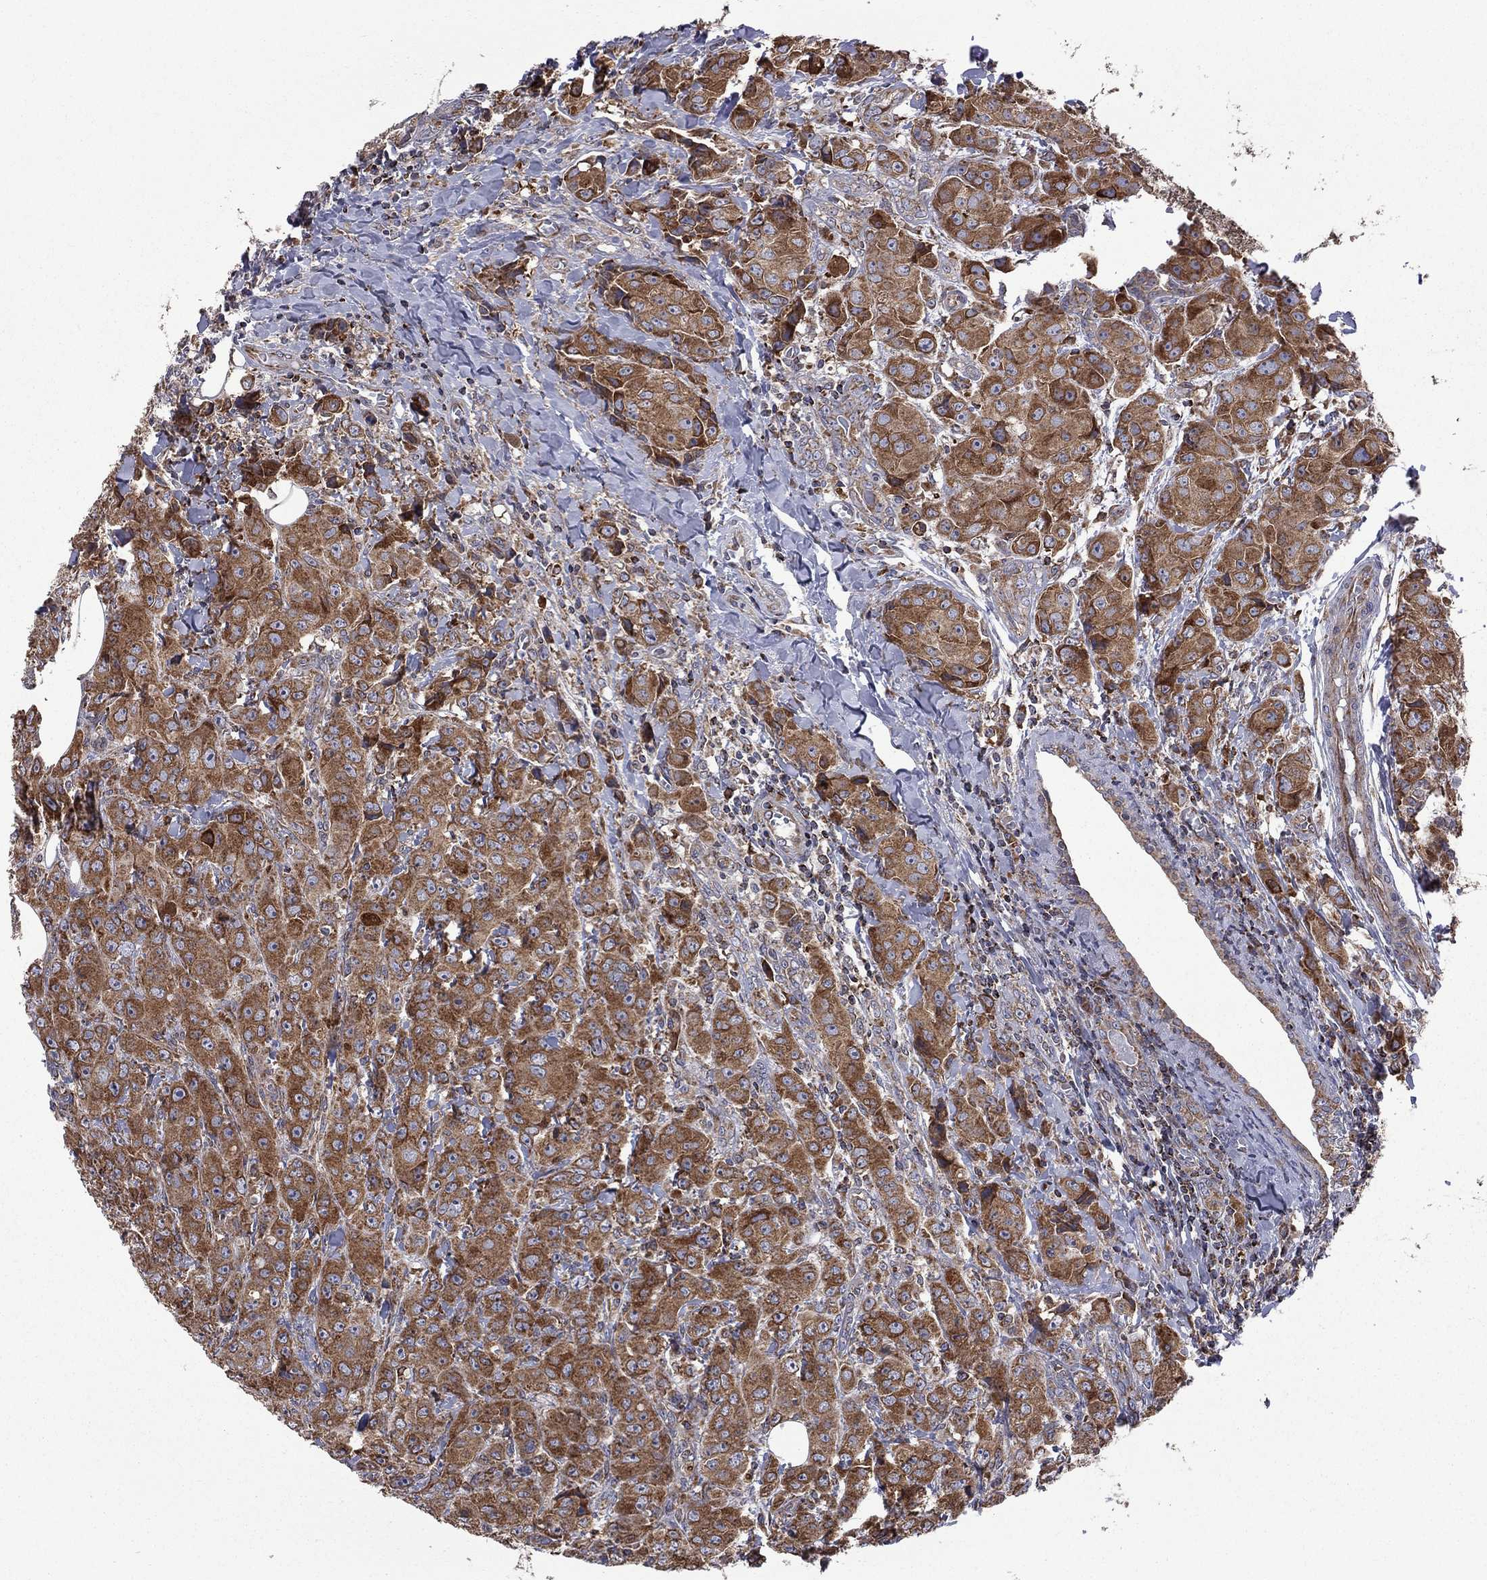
{"staining": {"intensity": "moderate", "quantity": ">75%", "location": "cytoplasmic/membranous"}, "tissue": "breast cancer", "cell_type": "Tumor cells", "image_type": "cancer", "snomed": [{"axis": "morphology", "description": "Duct carcinoma"}, {"axis": "topography", "description": "Breast"}], "caption": "Tumor cells reveal medium levels of moderate cytoplasmic/membranous positivity in about >75% of cells in intraductal carcinoma (breast). (DAB IHC, brown staining for protein, blue staining for nuclei).", "gene": "CLPTM1", "patient": {"sex": "female", "age": 43}}